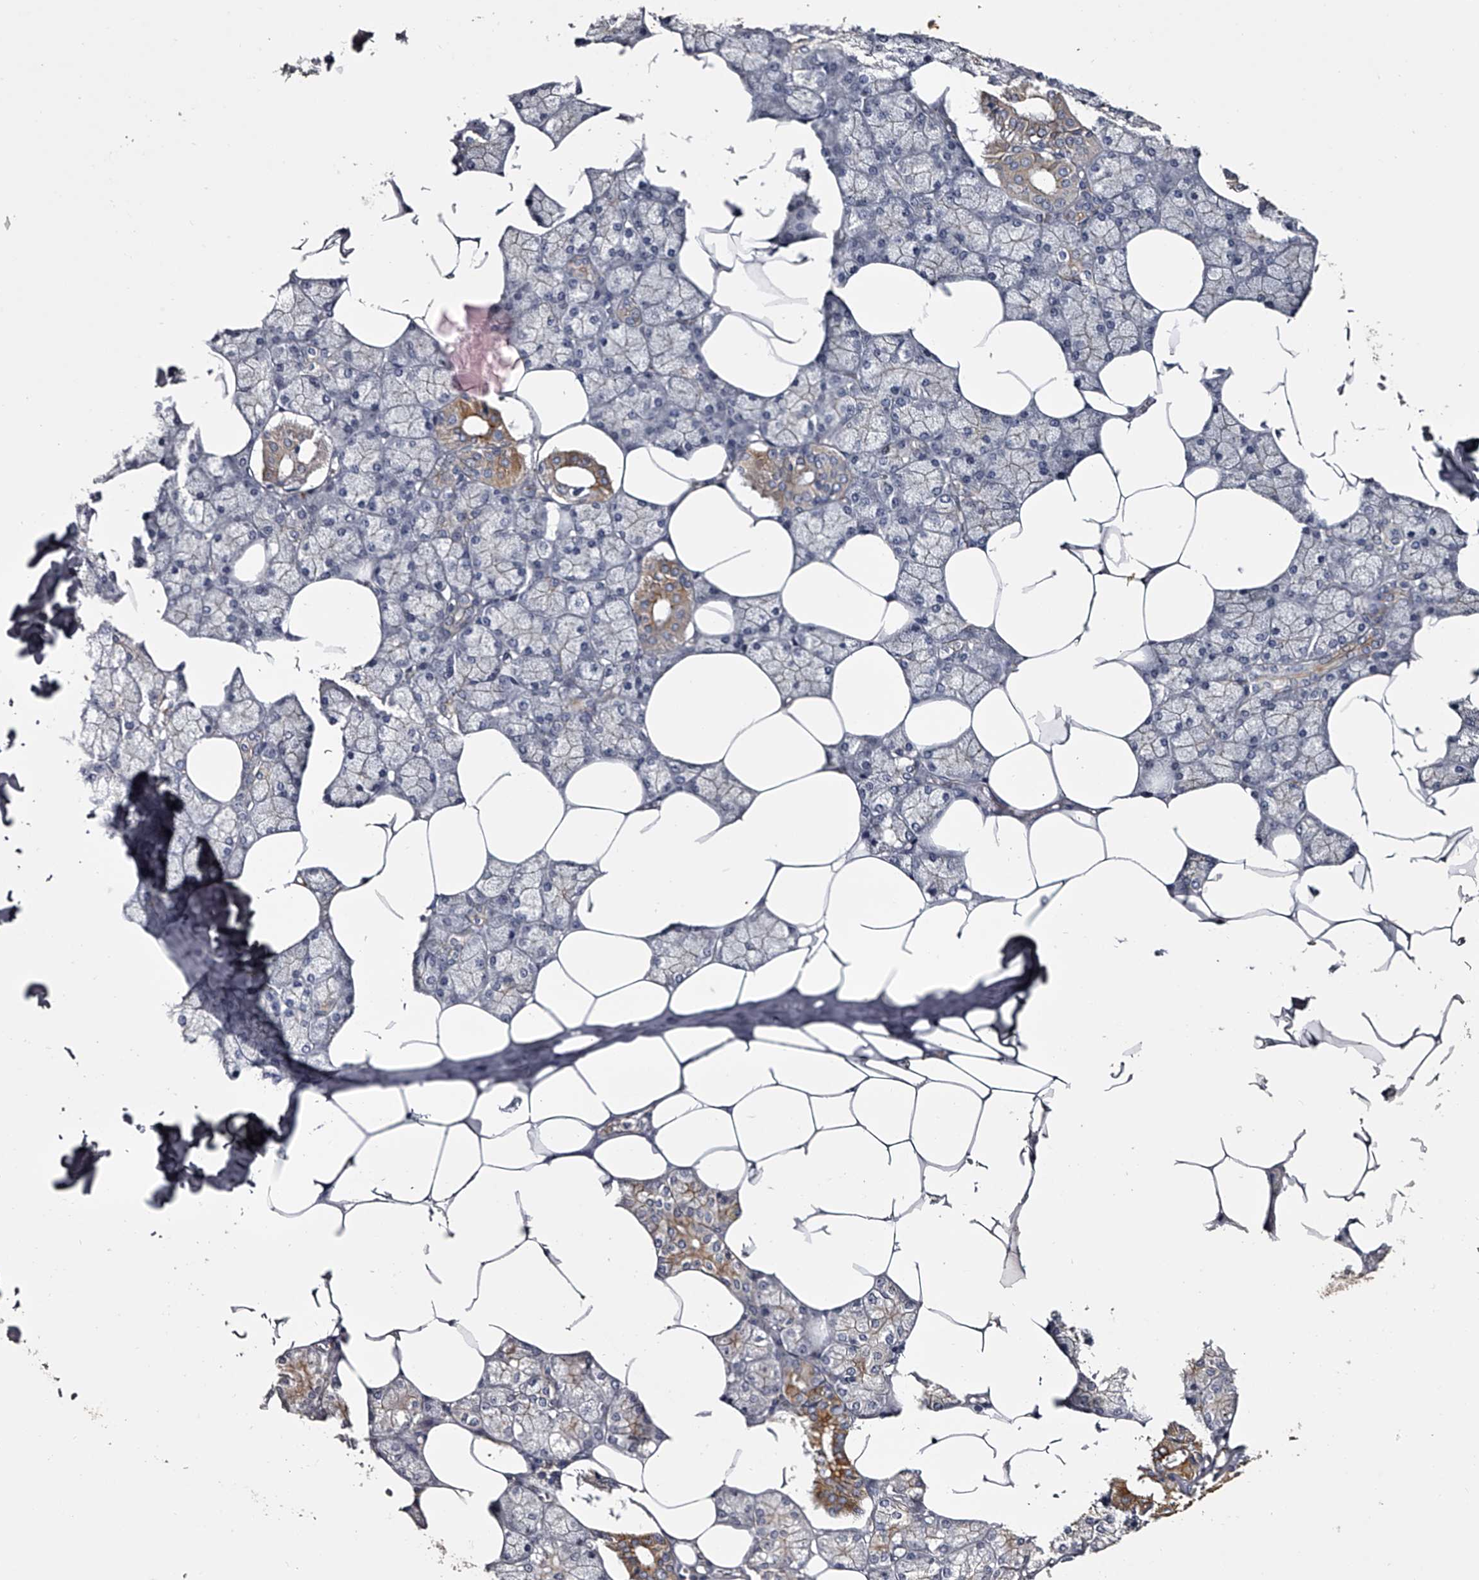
{"staining": {"intensity": "moderate", "quantity": "25%-75%", "location": "cytoplasmic/membranous"}, "tissue": "salivary gland", "cell_type": "Glandular cells", "image_type": "normal", "snomed": [{"axis": "morphology", "description": "Normal tissue, NOS"}, {"axis": "topography", "description": "Salivary gland"}], "caption": "Salivary gland stained for a protein demonstrates moderate cytoplasmic/membranous positivity in glandular cells. (Stains: DAB (3,3'-diaminobenzidine) in brown, nuclei in blue, Microscopy: brightfield microscopy at high magnification).", "gene": "MDN1", "patient": {"sex": "male", "age": 62}}